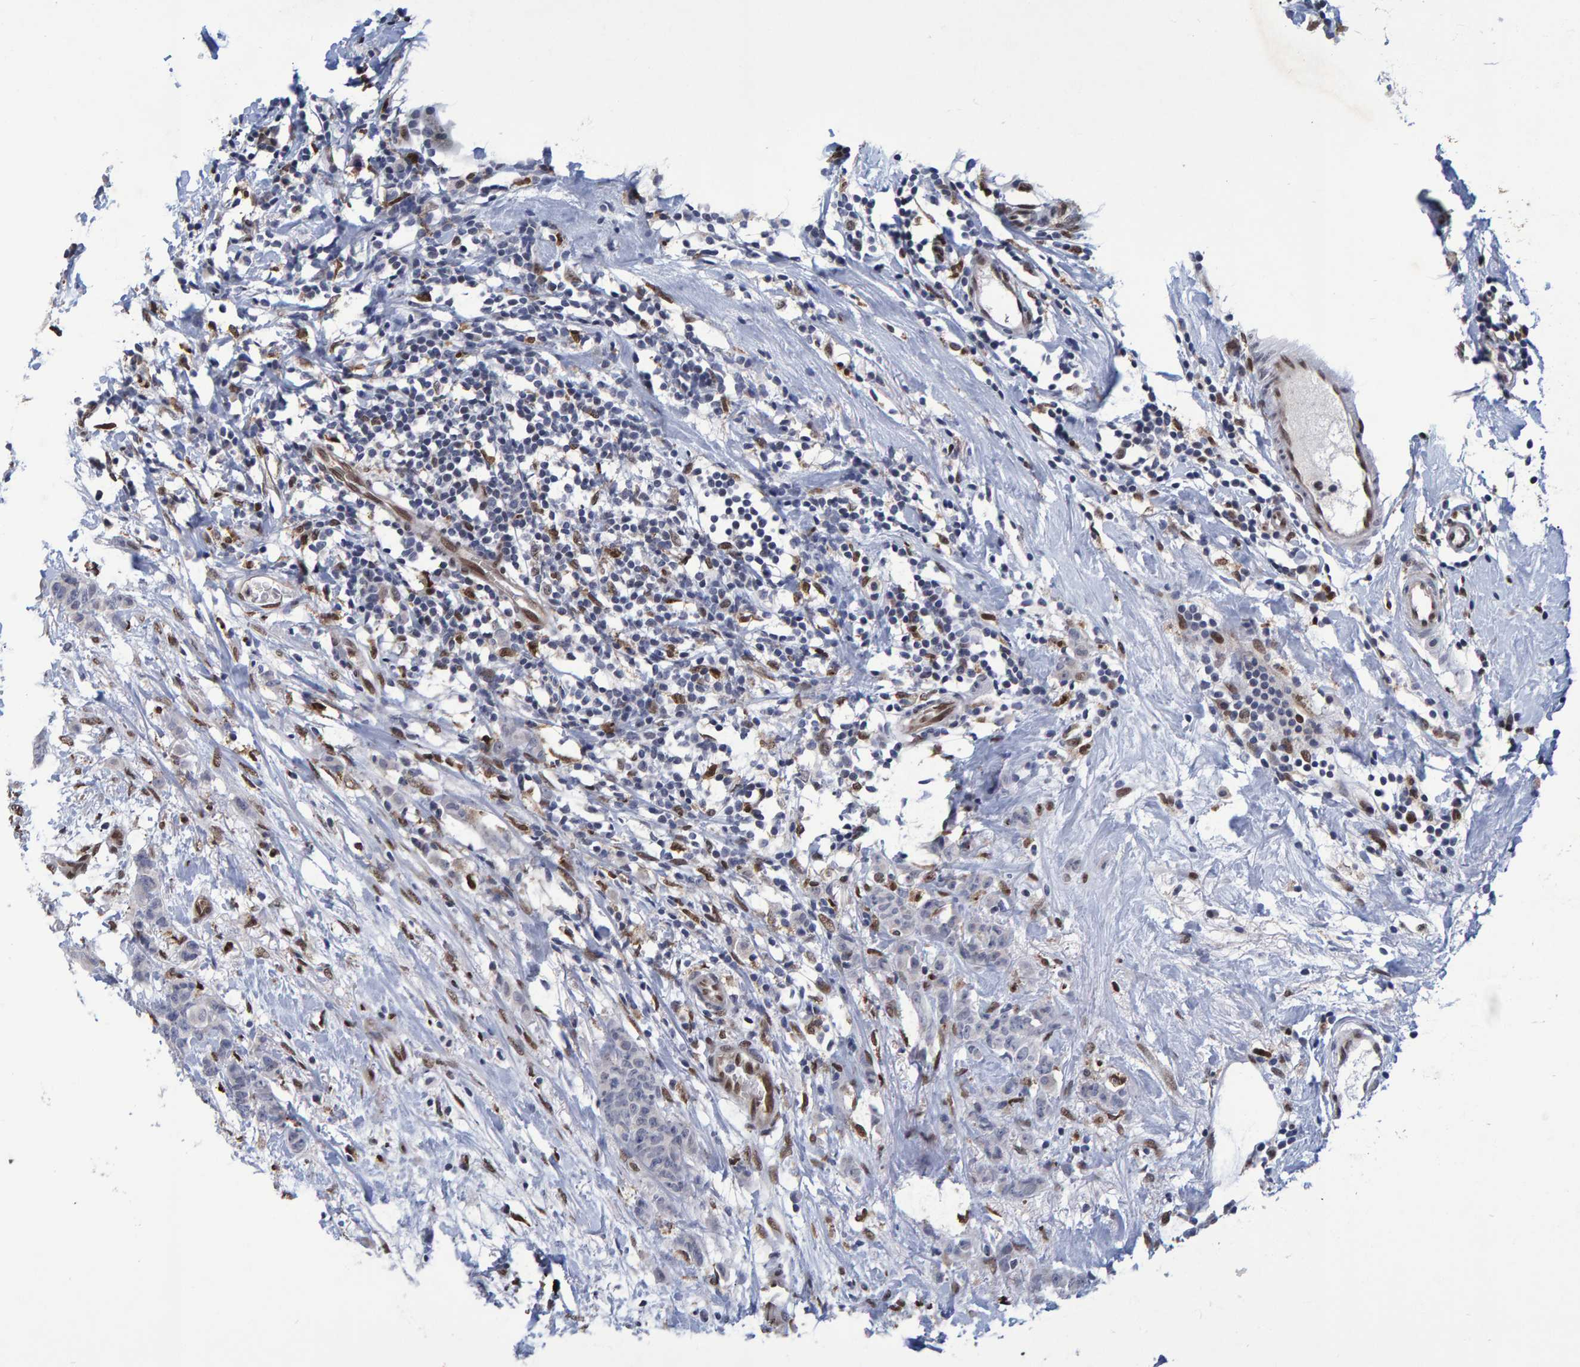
{"staining": {"intensity": "negative", "quantity": "none", "location": "none"}, "tissue": "breast cancer", "cell_type": "Tumor cells", "image_type": "cancer", "snomed": [{"axis": "morphology", "description": "Normal tissue, NOS"}, {"axis": "morphology", "description": "Duct carcinoma"}, {"axis": "topography", "description": "Breast"}], "caption": "Intraductal carcinoma (breast) stained for a protein using IHC displays no positivity tumor cells.", "gene": "QKI", "patient": {"sex": "female", "age": 40}}